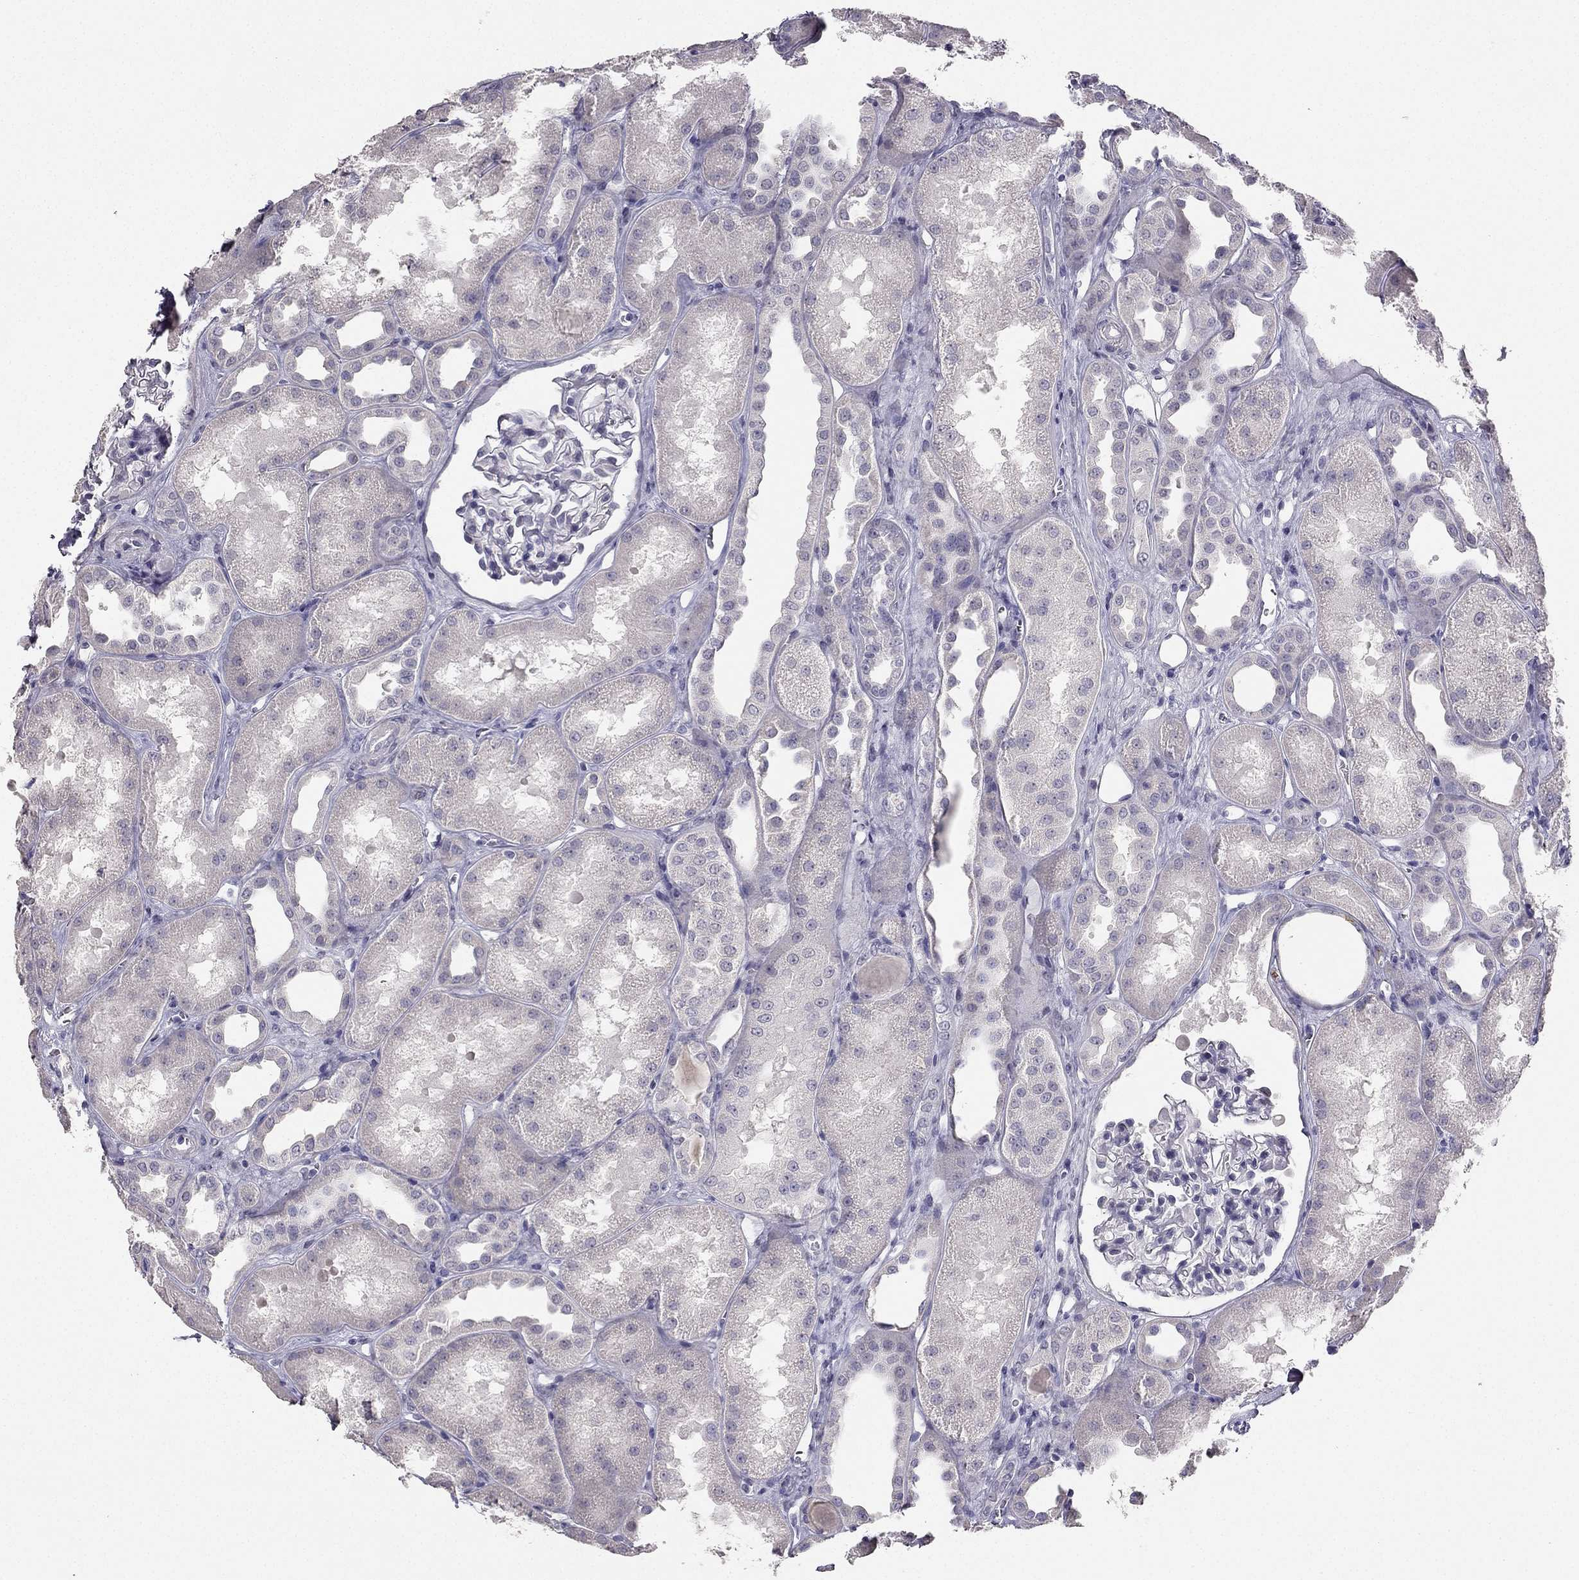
{"staining": {"intensity": "negative", "quantity": "none", "location": "none"}, "tissue": "kidney", "cell_type": "Cells in glomeruli", "image_type": "normal", "snomed": [{"axis": "morphology", "description": "Normal tissue, NOS"}, {"axis": "topography", "description": "Kidney"}], "caption": "An image of kidney stained for a protein demonstrates no brown staining in cells in glomeruli.", "gene": "CALB2", "patient": {"sex": "male", "age": 61}}